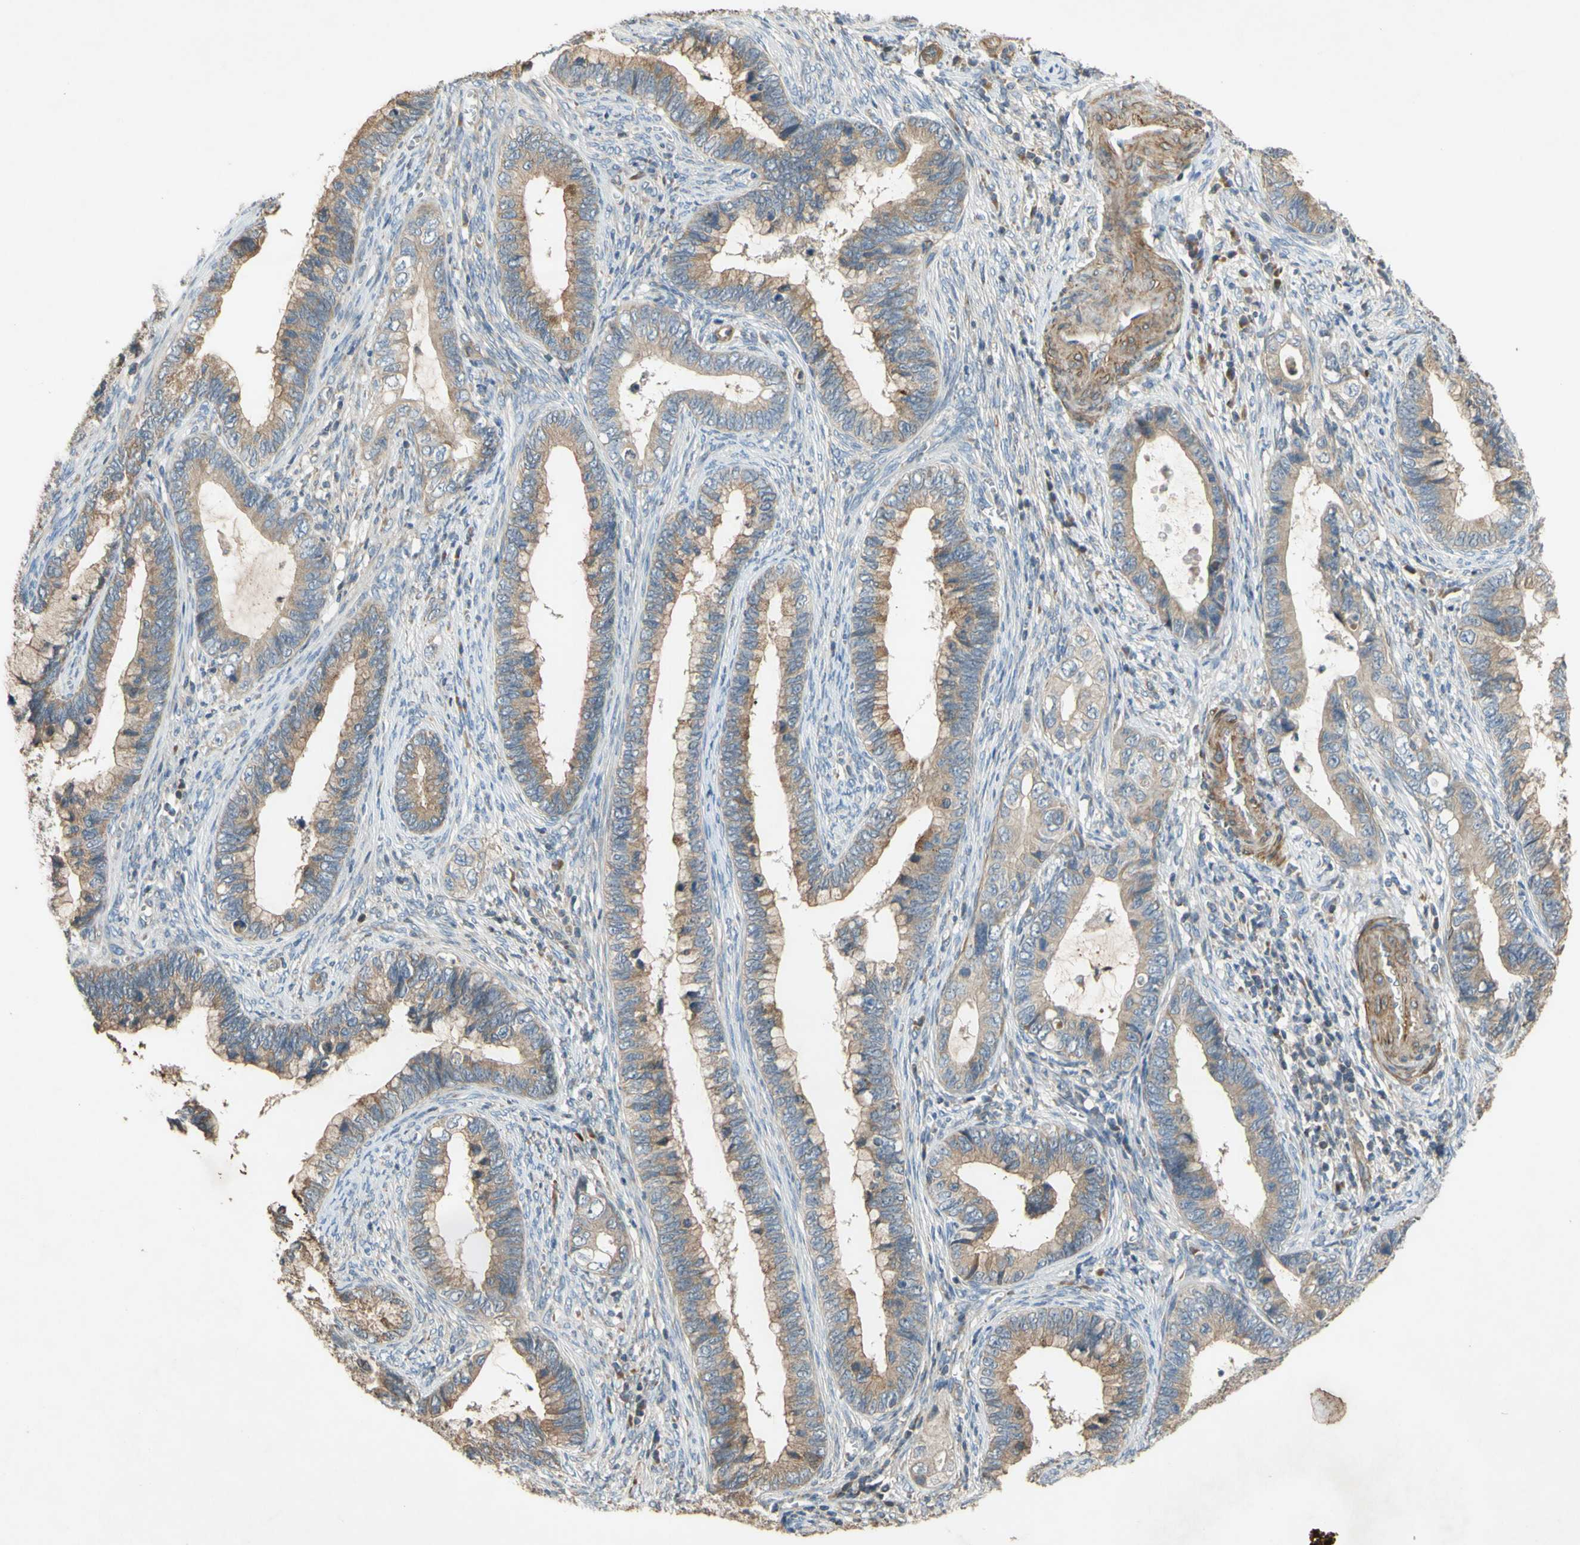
{"staining": {"intensity": "moderate", "quantity": ">75%", "location": "cytoplasmic/membranous"}, "tissue": "cervical cancer", "cell_type": "Tumor cells", "image_type": "cancer", "snomed": [{"axis": "morphology", "description": "Adenocarcinoma, NOS"}, {"axis": "topography", "description": "Cervix"}], "caption": "The immunohistochemical stain labels moderate cytoplasmic/membranous staining in tumor cells of cervical cancer tissue.", "gene": "PARD6A", "patient": {"sex": "female", "age": 44}}